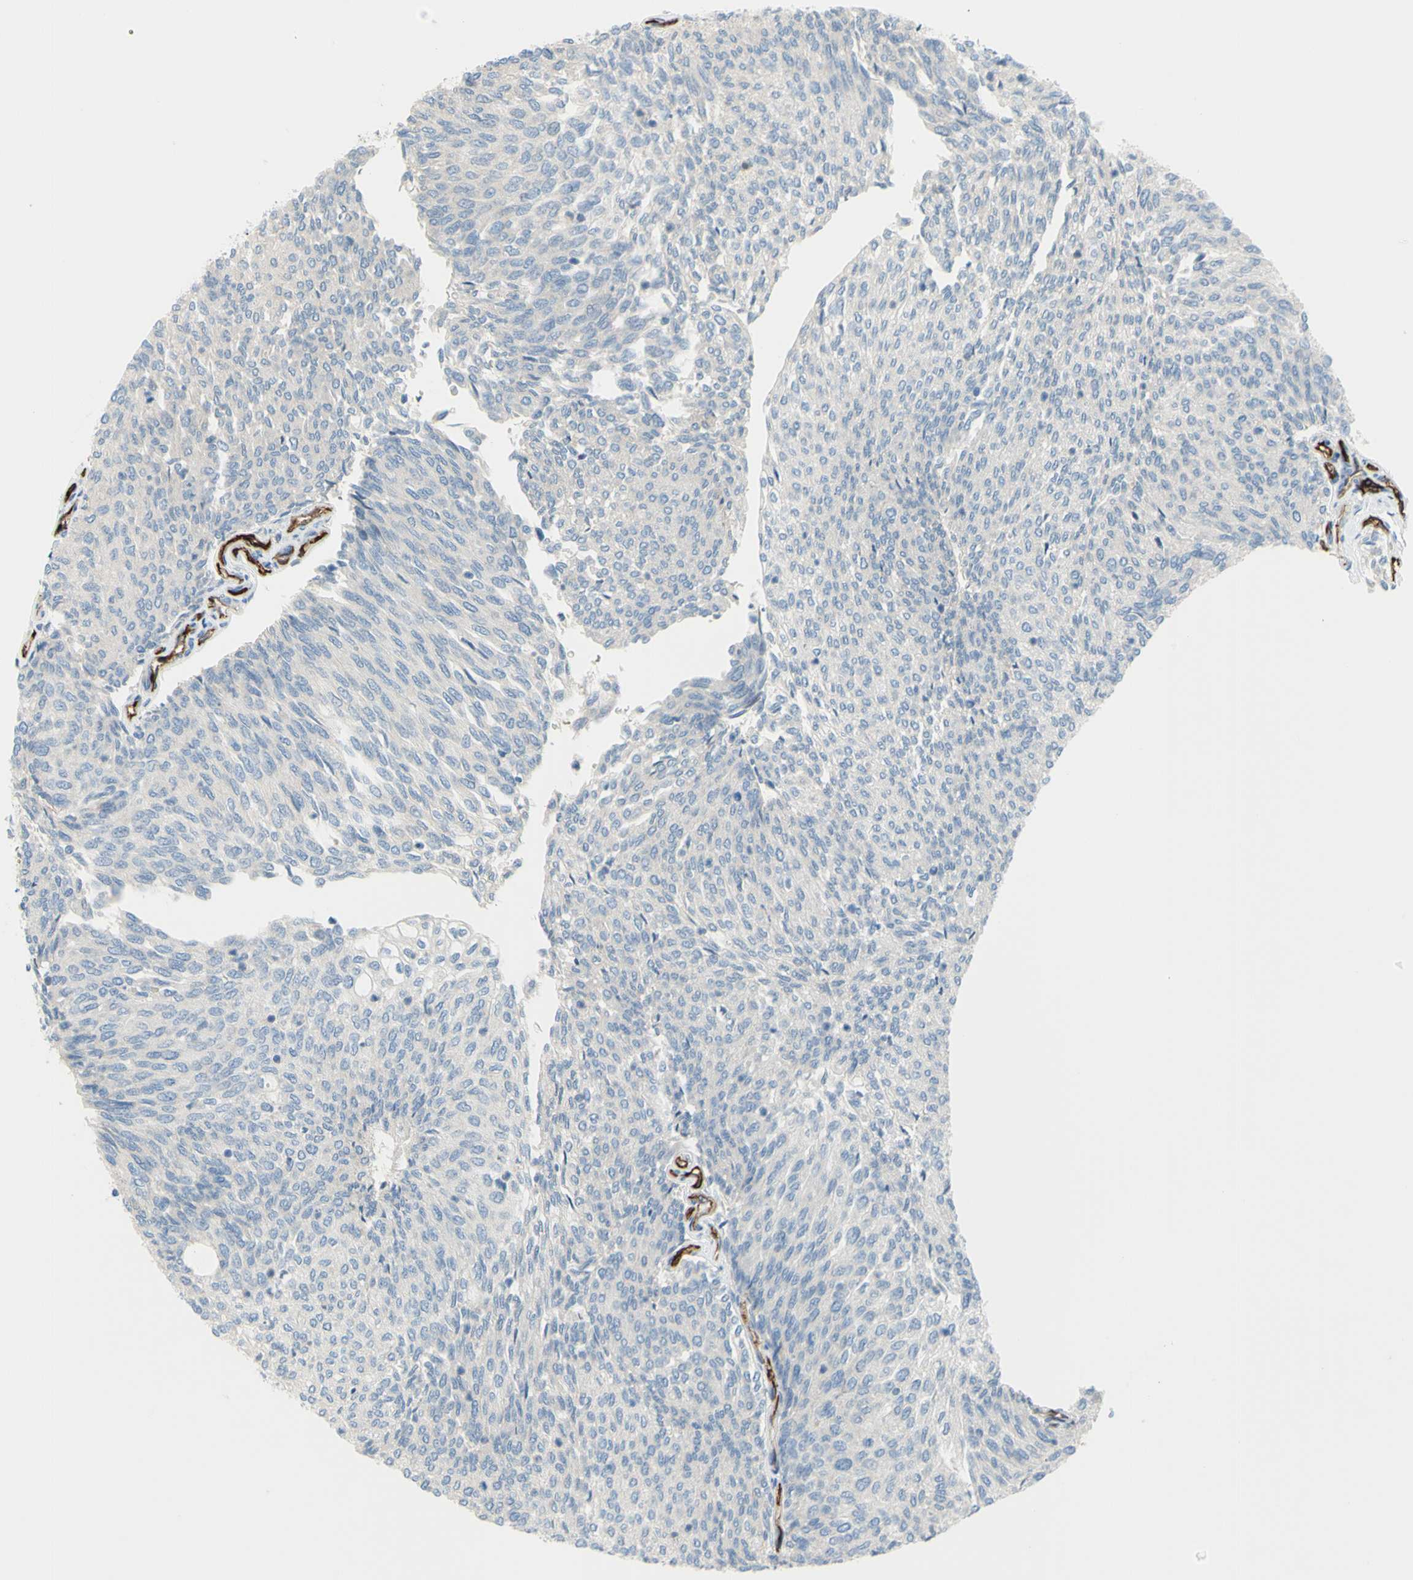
{"staining": {"intensity": "negative", "quantity": "none", "location": "none"}, "tissue": "urothelial cancer", "cell_type": "Tumor cells", "image_type": "cancer", "snomed": [{"axis": "morphology", "description": "Urothelial carcinoma, Low grade"}, {"axis": "topography", "description": "Urinary bladder"}], "caption": "This image is of urothelial carcinoma (low-grade) stained with IHC to label a protein in brown with the nuclei are counter-stained blue. There is no positivity in tumor cells. (DAB IHC, high magnification).", "gene": "PRRG2", "patient": {"sex": "female", "age": 79}}